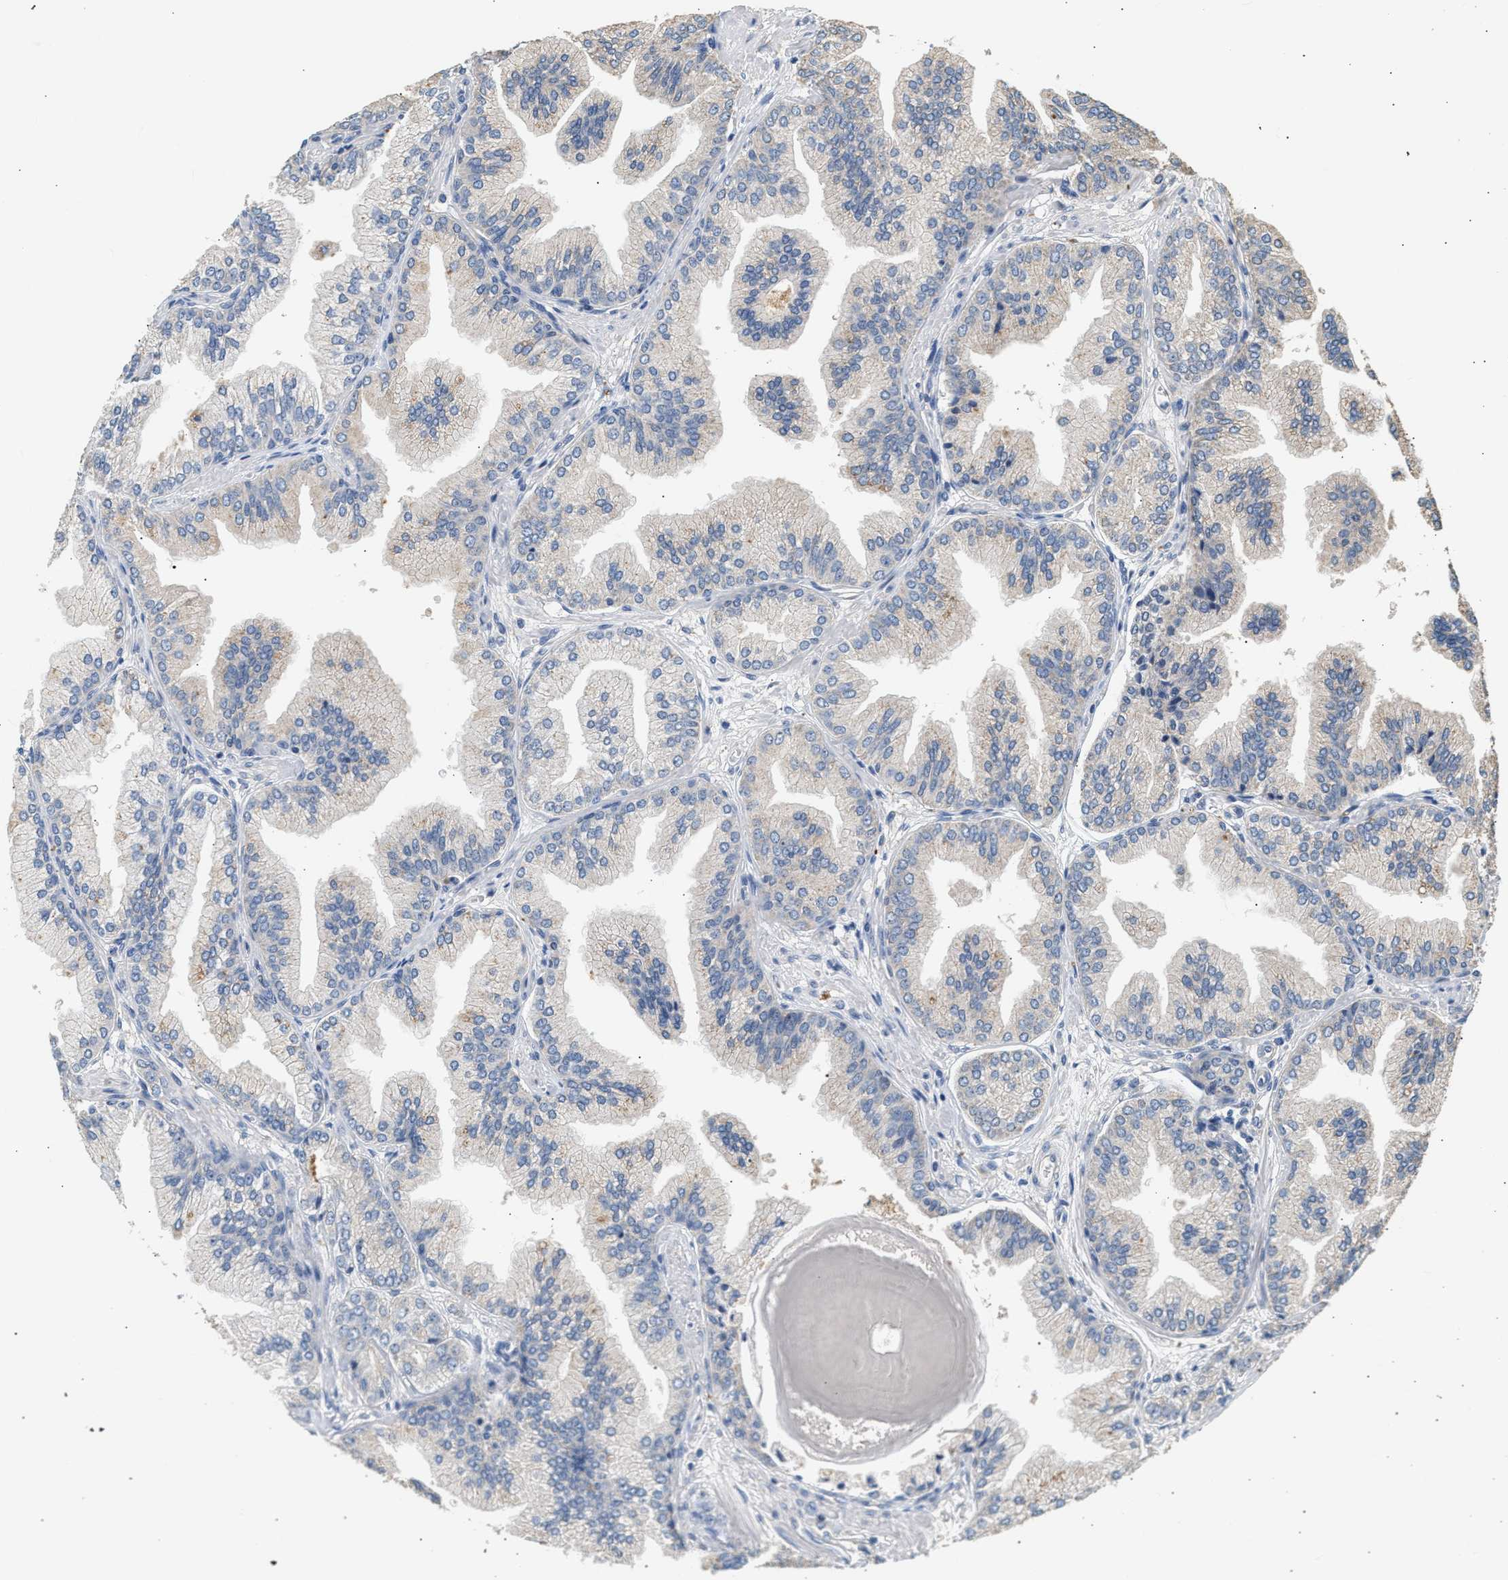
{"staining": {"intensity": "negative", "quantity": "none", "location": "none"}, "tissue": "prostate cancer", "cell_type": "Tumor cells", "image_type": "cancer", "snomed": [{"axis": "morphology", "description": "Adenocarcinoma, Low grade"}, {"axis": "topography", "description": "Prostate"}], "caption": "Tumor cells show no significant protein positivity in prostate cancer (low-grade adenocarcinoma).", "gene": "WDR31", "patient": {"sex": "male", "age": 52}}